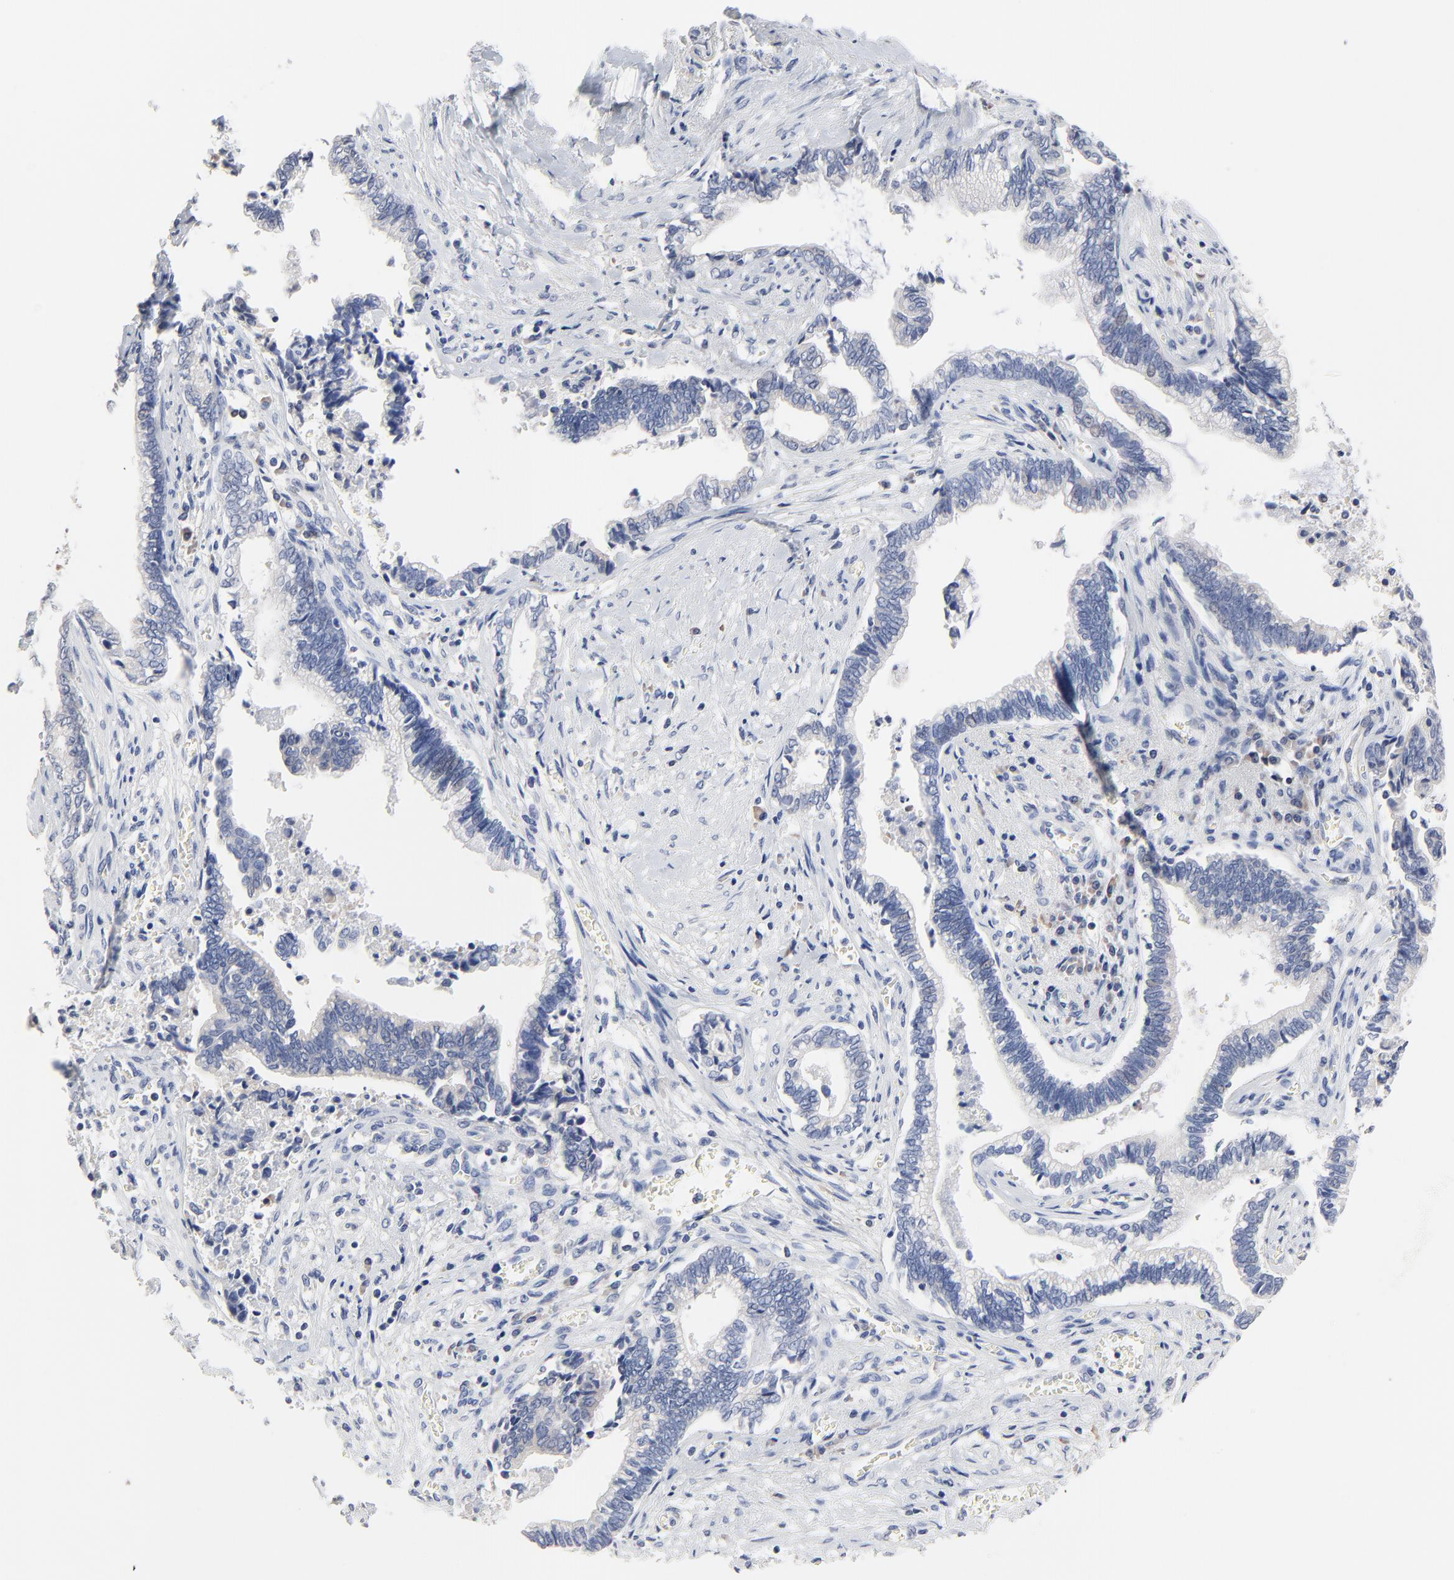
{"staining": {"intensity": "negative", "quantity": "none", "location": "none"}, "tissue": "liver cancer", "cell_type": "Tumor cells", "image_type": "cancer", "snomed": [{"axis": "morphology", "description": "Cholangiocarcinoma"}, {"axis": "topography", "description": "Liver"}], "caption": "Tumor cells are negative for brown protein staining in liver cholangiocarcinoma.", "gene": "FBXL5", "patient": {"sex": "male", "age": 57}}